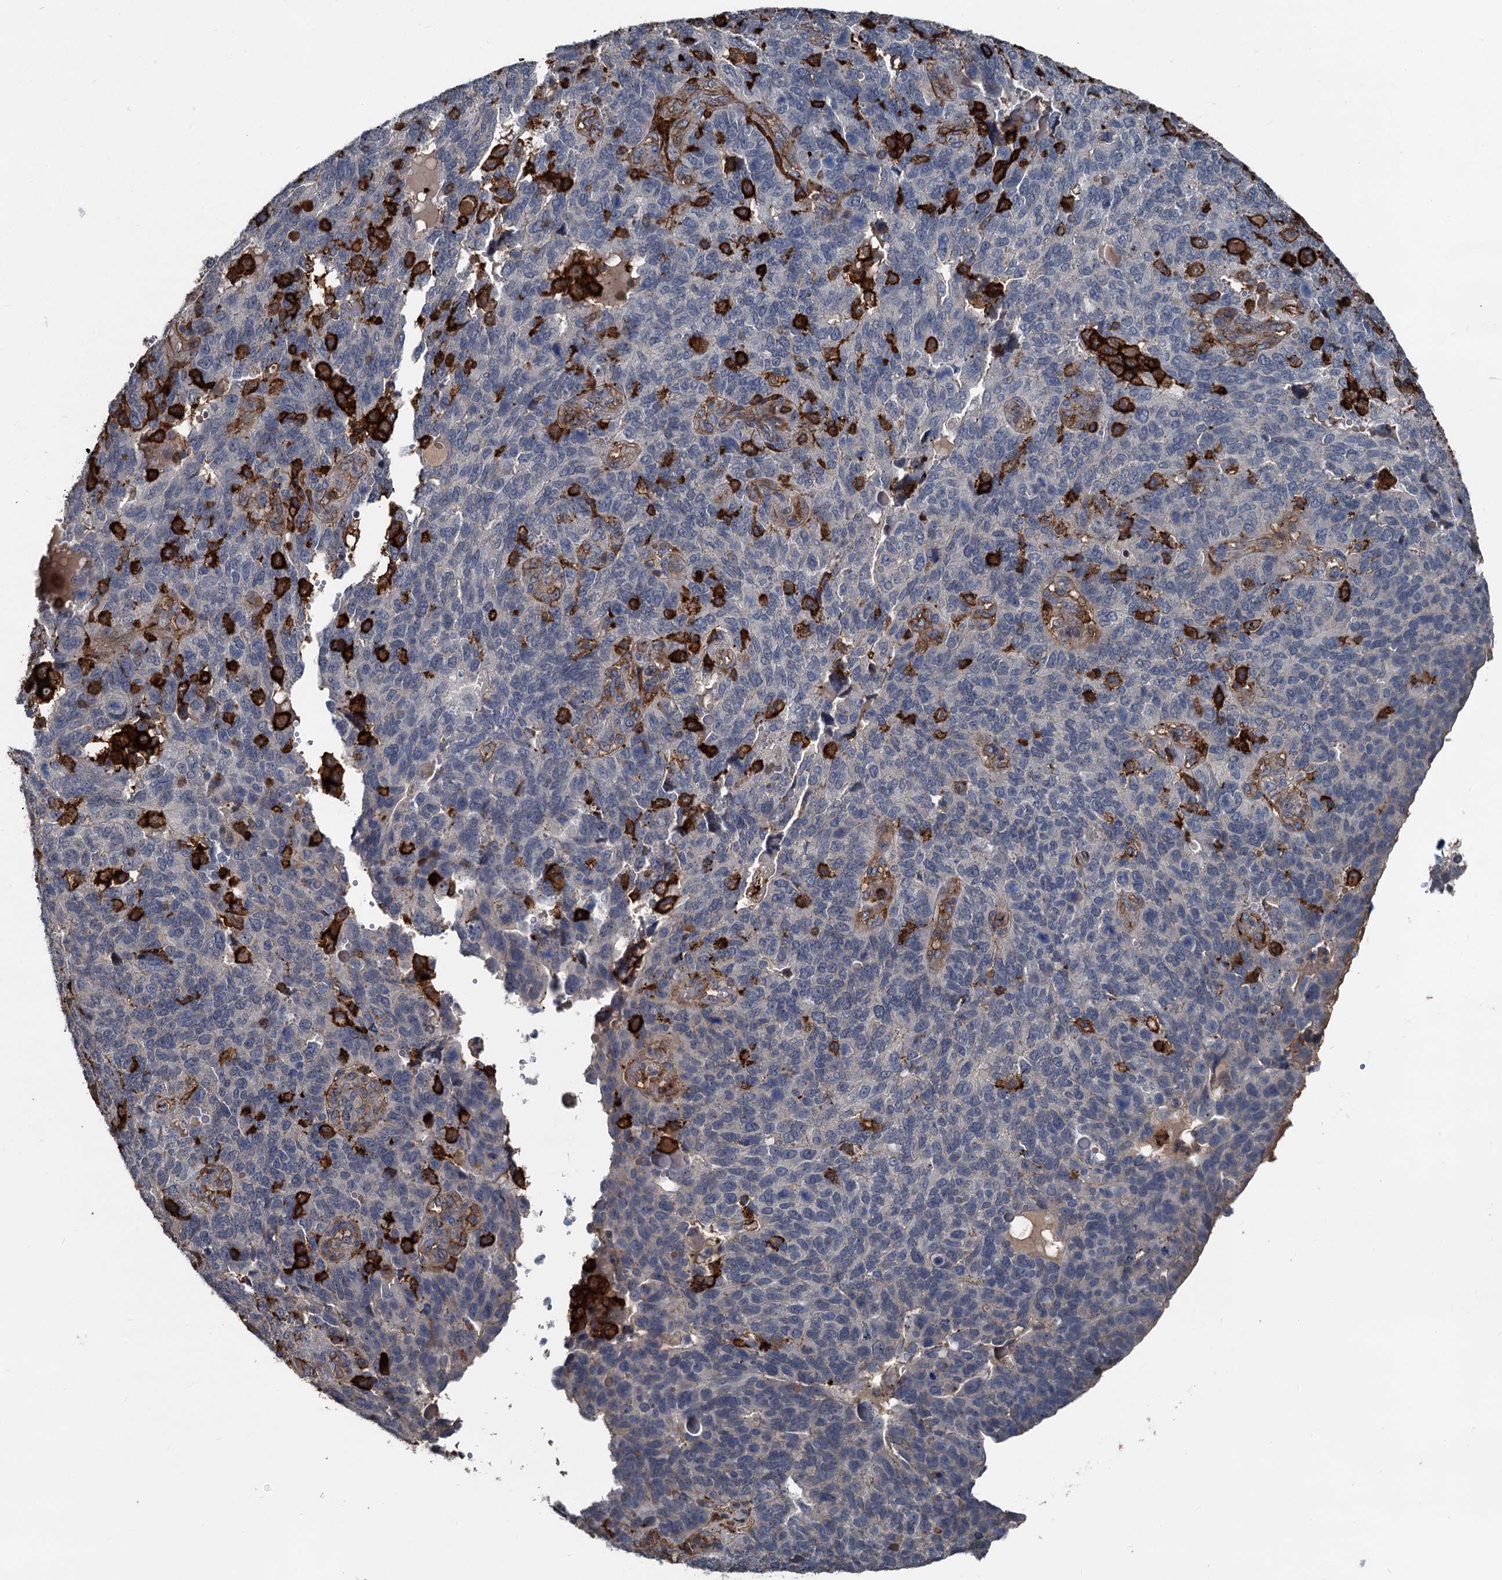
{"staining": {"intensity": "negative", "quantity": "none", "location": "none"}, "tissue": "endometrial cancer", "cell_type": "Tumor cells", "image_type": "cancer", "snomed": [{"axis": "morphology", "description": "Adenocarcinoma, NOS"}, {"axis": "topography", "description": "Endometrium"}], "caption": "DAB (3,3'-diaminobenzidine) immunohistochemical staining of human endometrial cancer (adenocarcinoma) exhibits no significant positivity in tumor cells.", "gene": "PLEKHO2", "patient": {"sex": "female", "age": 66}}